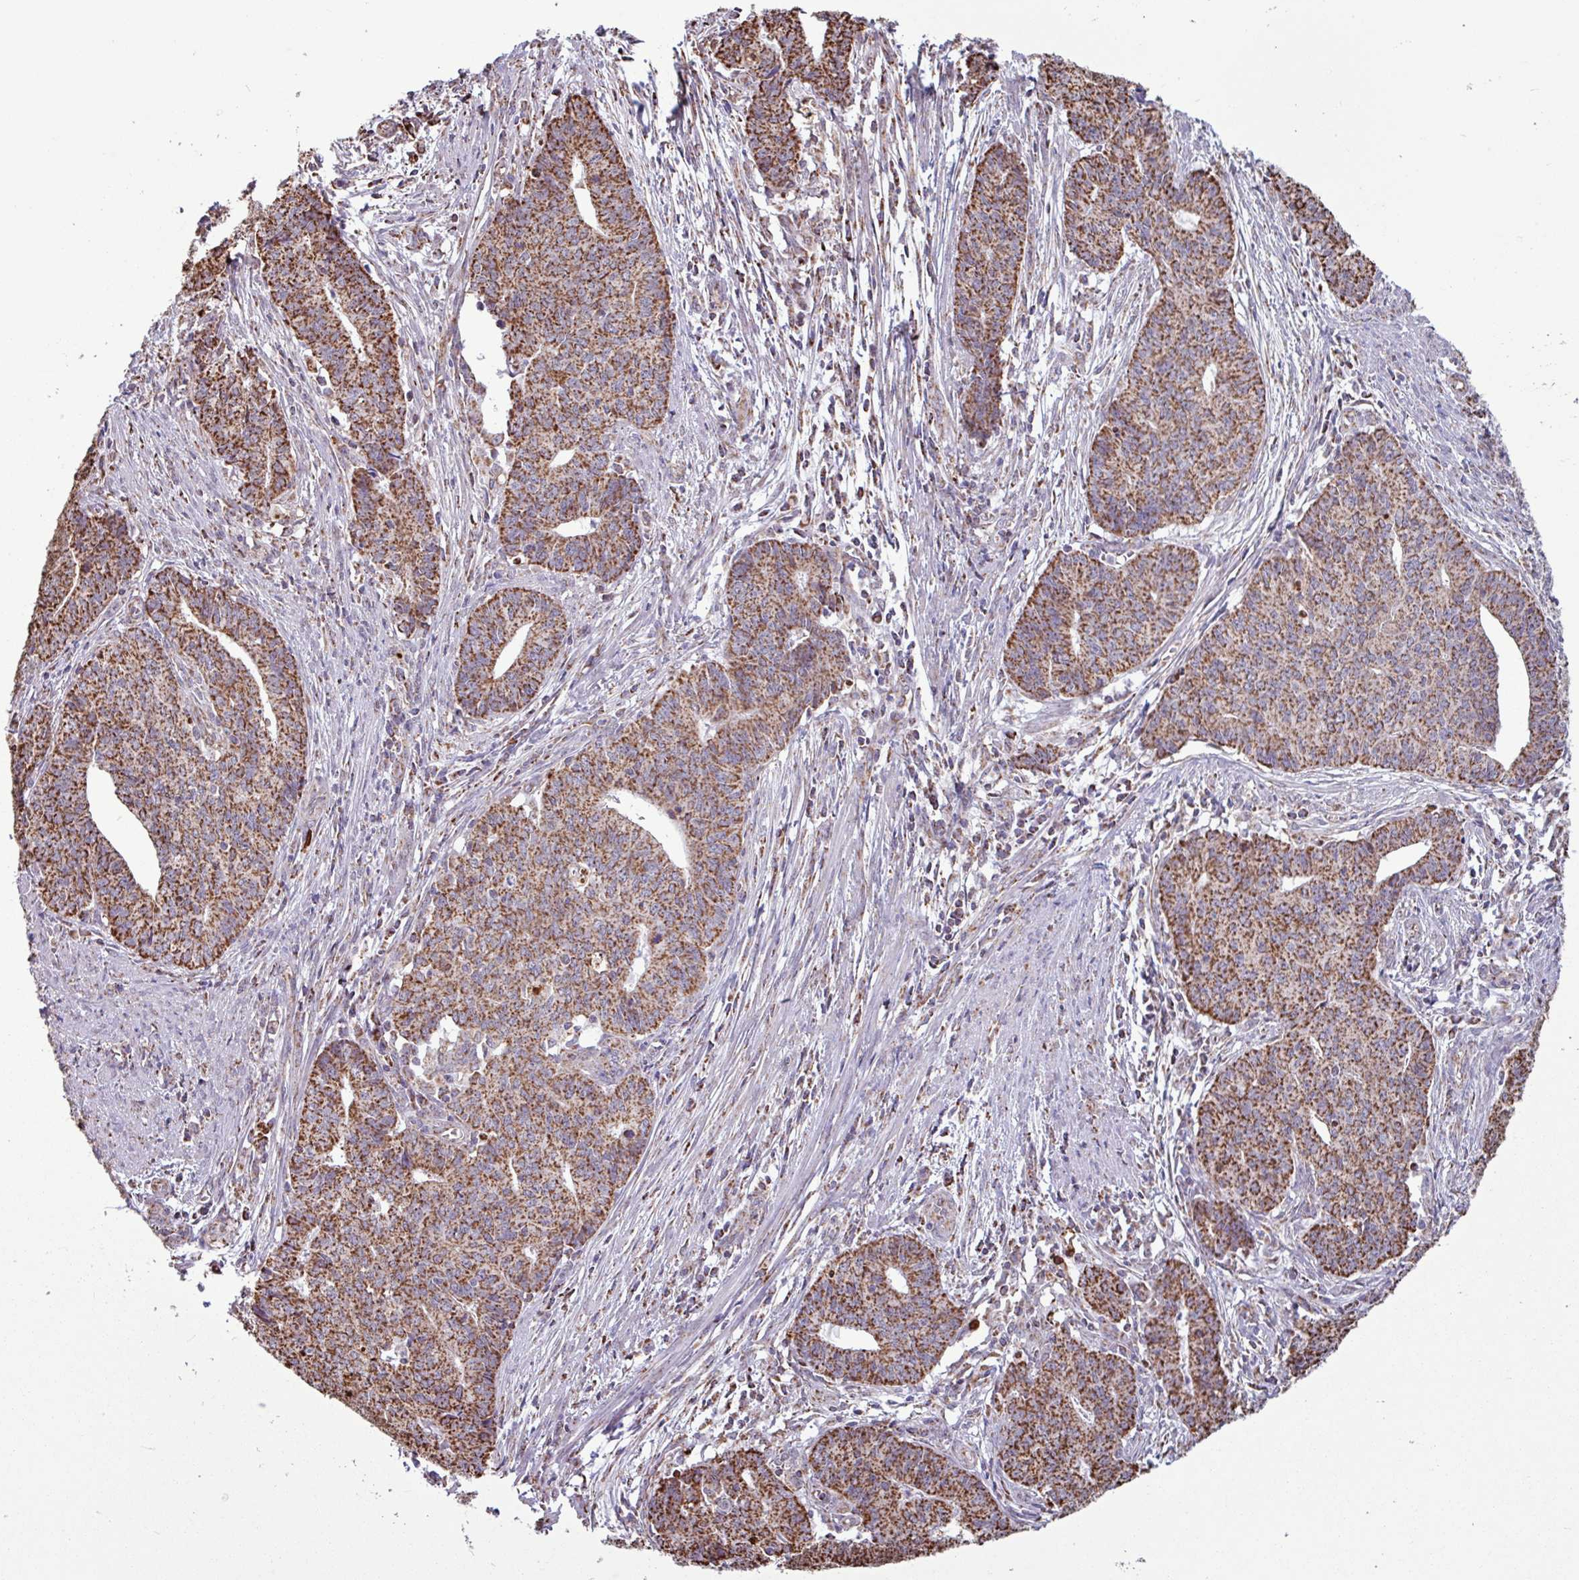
{"staining": {"intensity": "strong", "quantity": ">75%", "location": "cytoplasmic/membranous"}, "tissue": "endometrial cancer", "cell_type": "Tumor cells", "image_type": "cancer", "snomed": [{"axis": "morphology", "description": "Adenocarcinoma, NOS"}, {"axis": "topography", "description": "Endometrium"}], "caption": "Protein analysis of endometrial cancer tissue reveals strong cytoplasmic/membranous staining in approximately >75% of tumor cells.", "gene": "ALG8", "patient": {"sex": "female", "age": 59}}